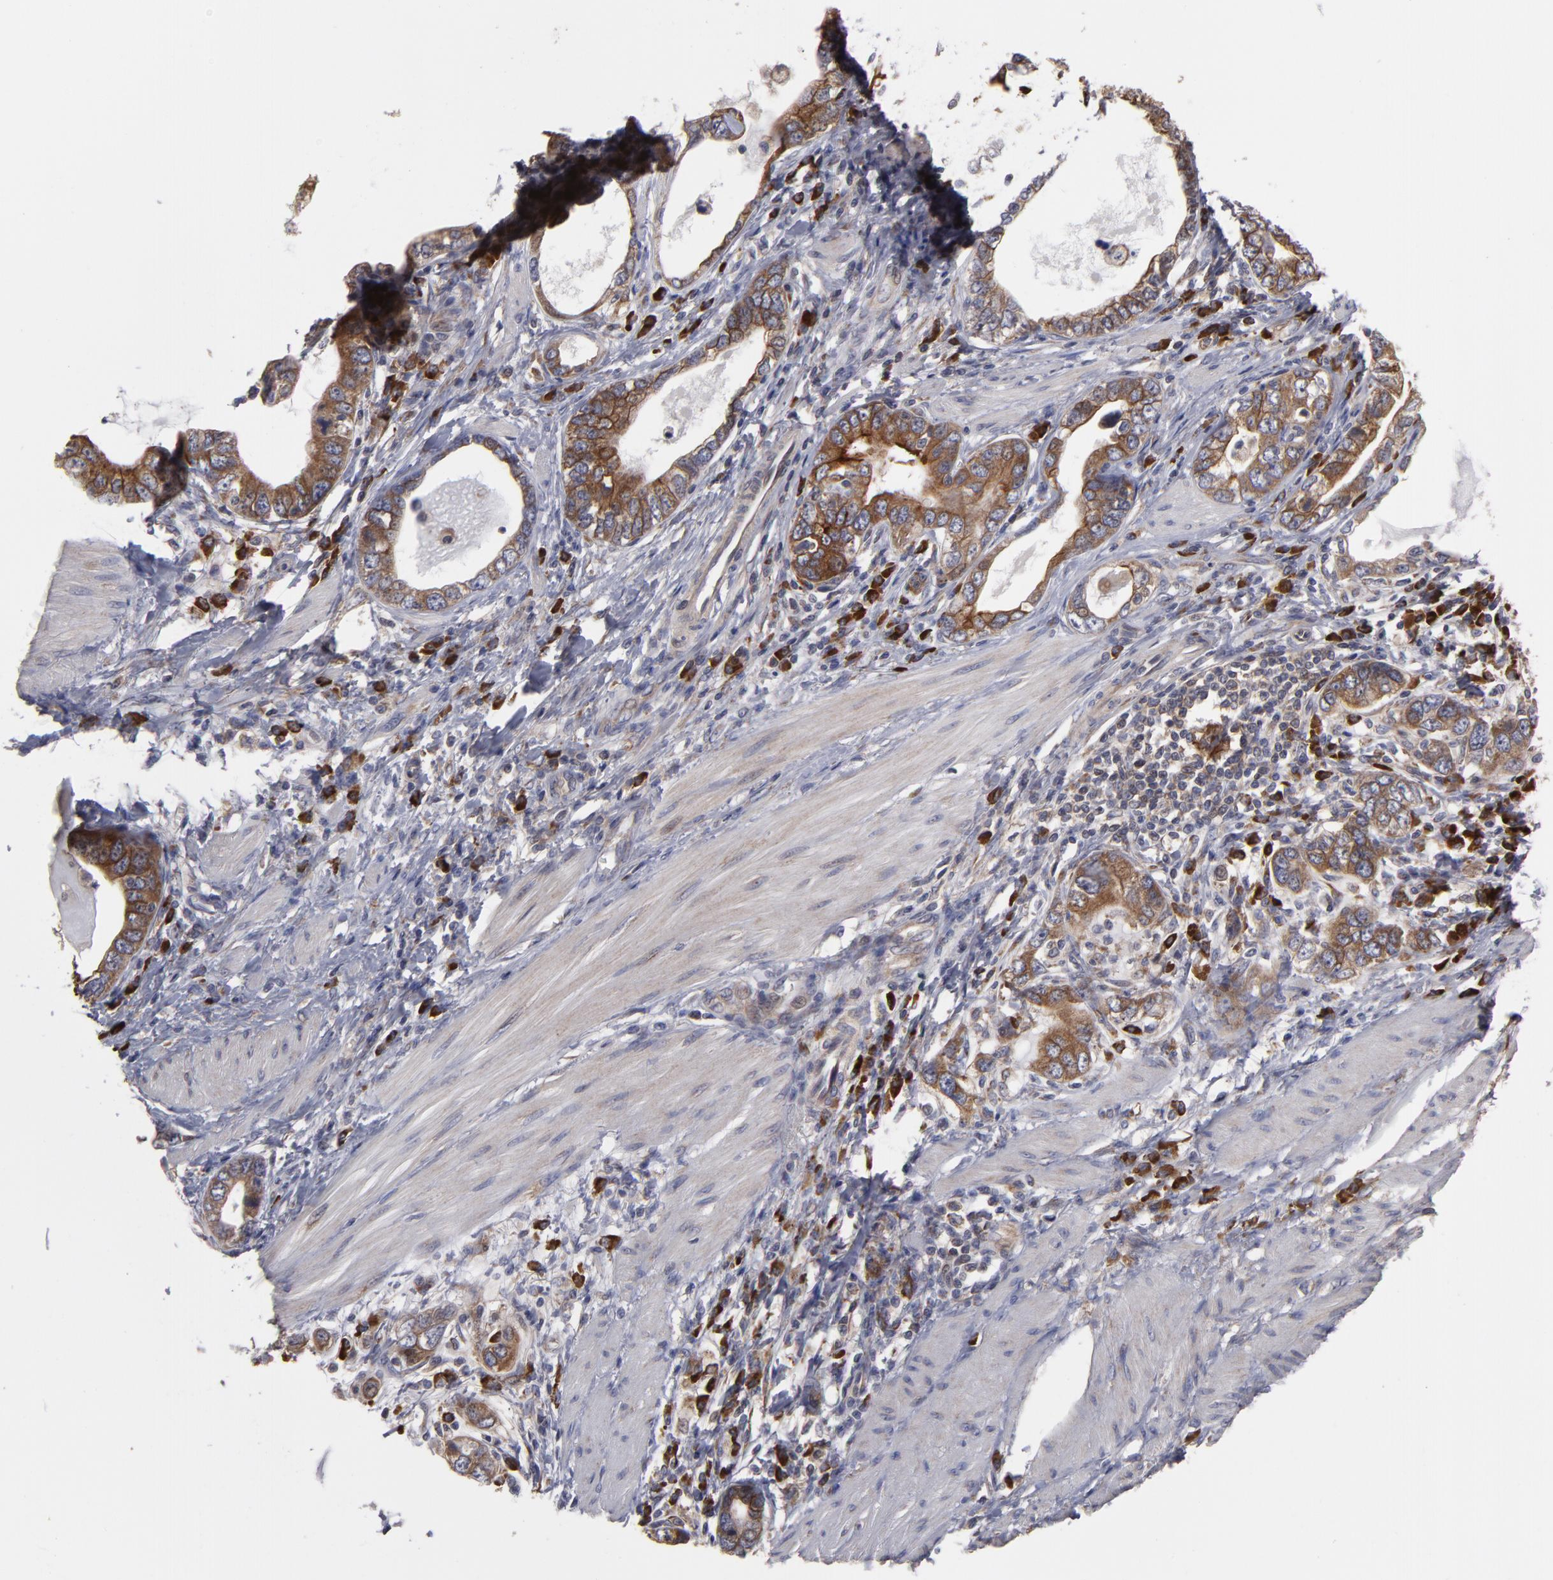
{"staining": {"intensity": "weak", "quantity": ">75%", "location": "cytoplasmic/membranous"}, "tissue": "stomach cancer", "cell_type": "Tumor cells", "image_type": "cancer", "snomed": [{"axis": "morphology", "description": "Adenocarcinoma, NOS"}, {"axis": "topography", "description": "Stomach, lower"}], "caption": "Approximately >75% of tumor cells in human stomach cancer (adenocarcinoma) reveal weak cytoplasmic/membranous protein expression as visualized by brown immunohistochemical staining.", "gene": "SND1", "patient": {"sex": "female", "age": 93}}